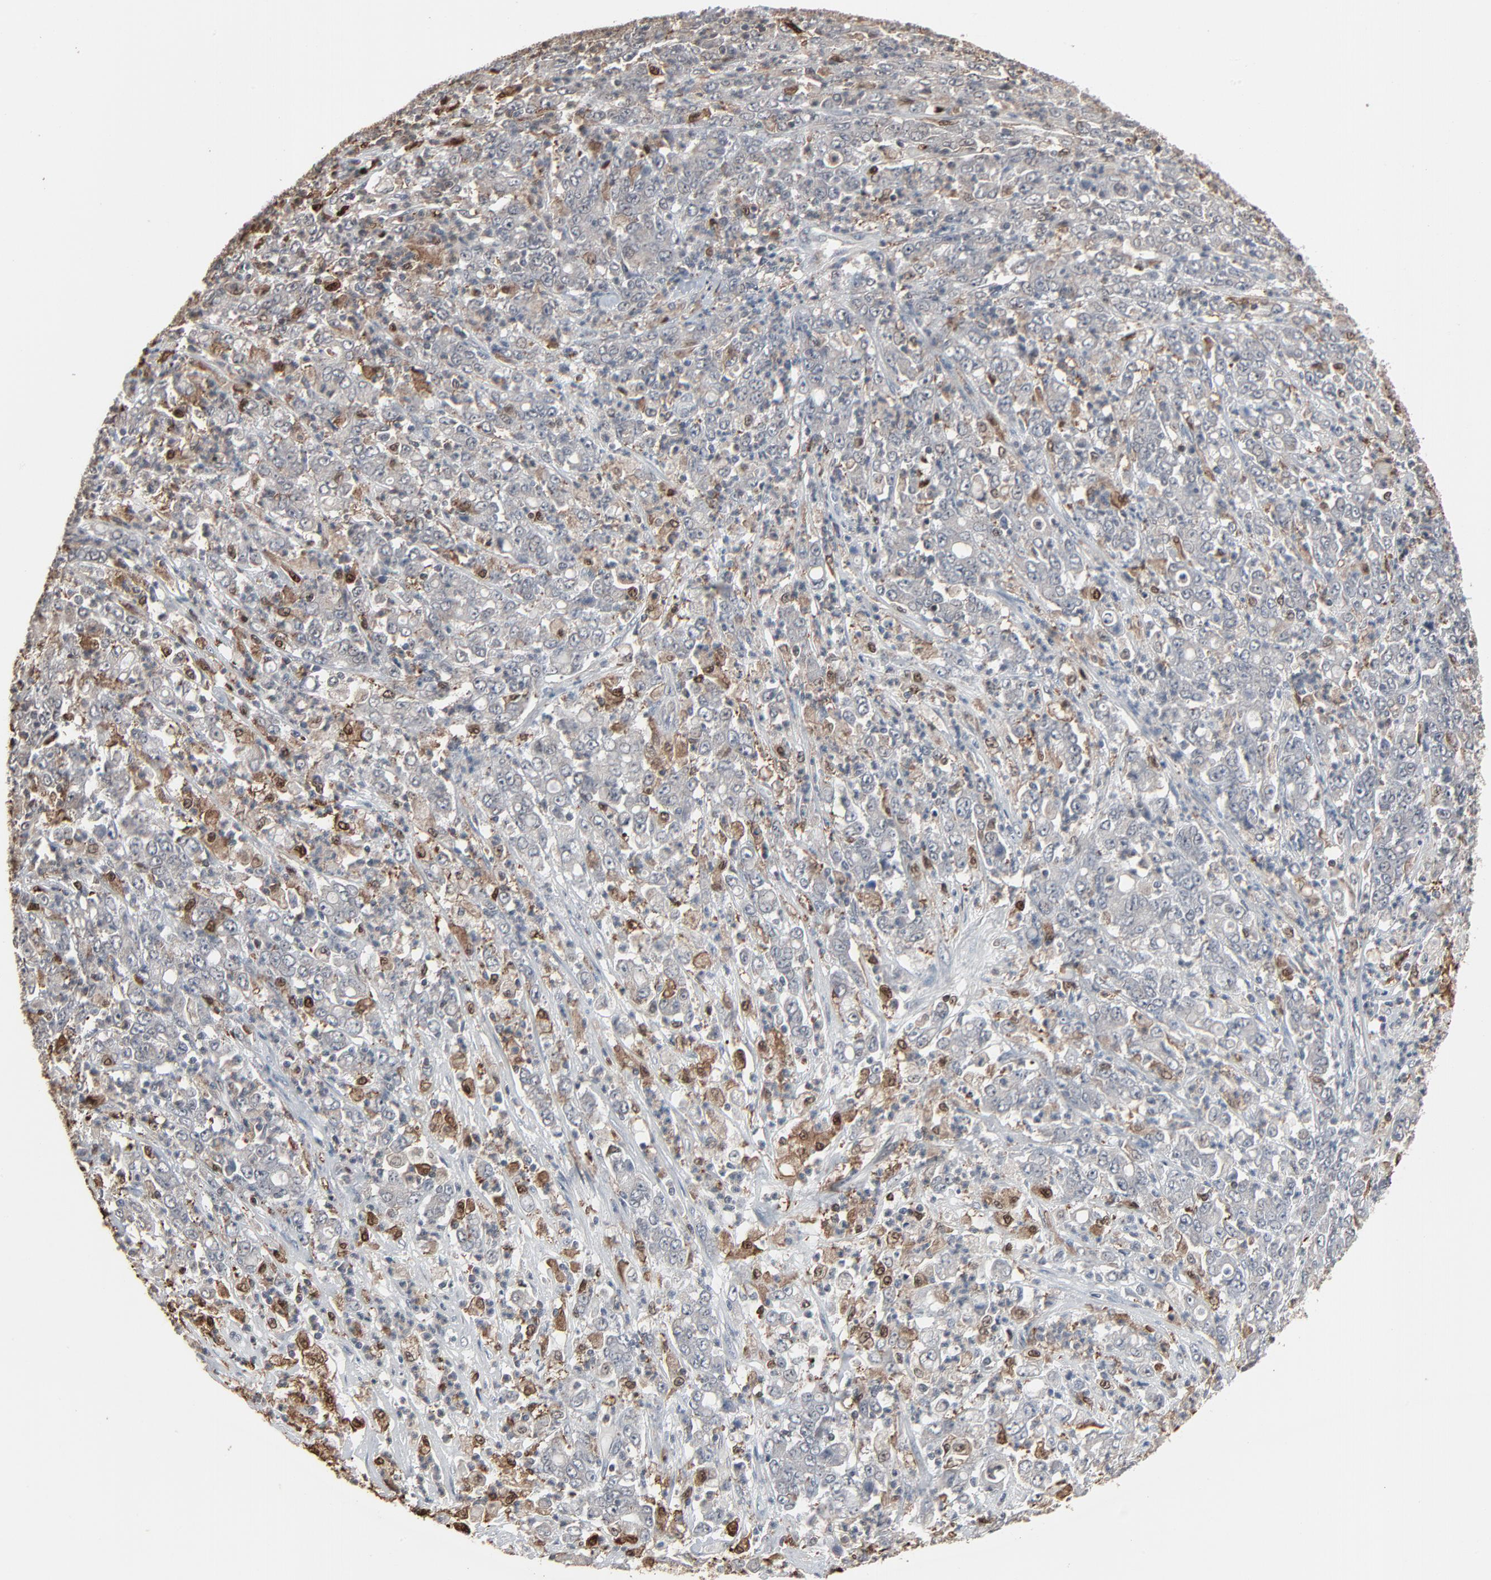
{"staining": {"intensity": "negative", "quantity": "none", "location": "none"}, "tissue": "stomach cancer", "cell_type": "Tumor cells", "image_type": "cancer", "snomed": [{"axis": "morphology", "description": "Adenocarcinoma, NOS"}, {"axis": "topography", "description": "Stomach, lower"}], "caption": "This is an immunohistochemistry image of human adenocarcinoma (stomach). There is no positivity in tumor cells.", "gene": "DOCK8", "patient": {"sex": "female", "age": 71}}